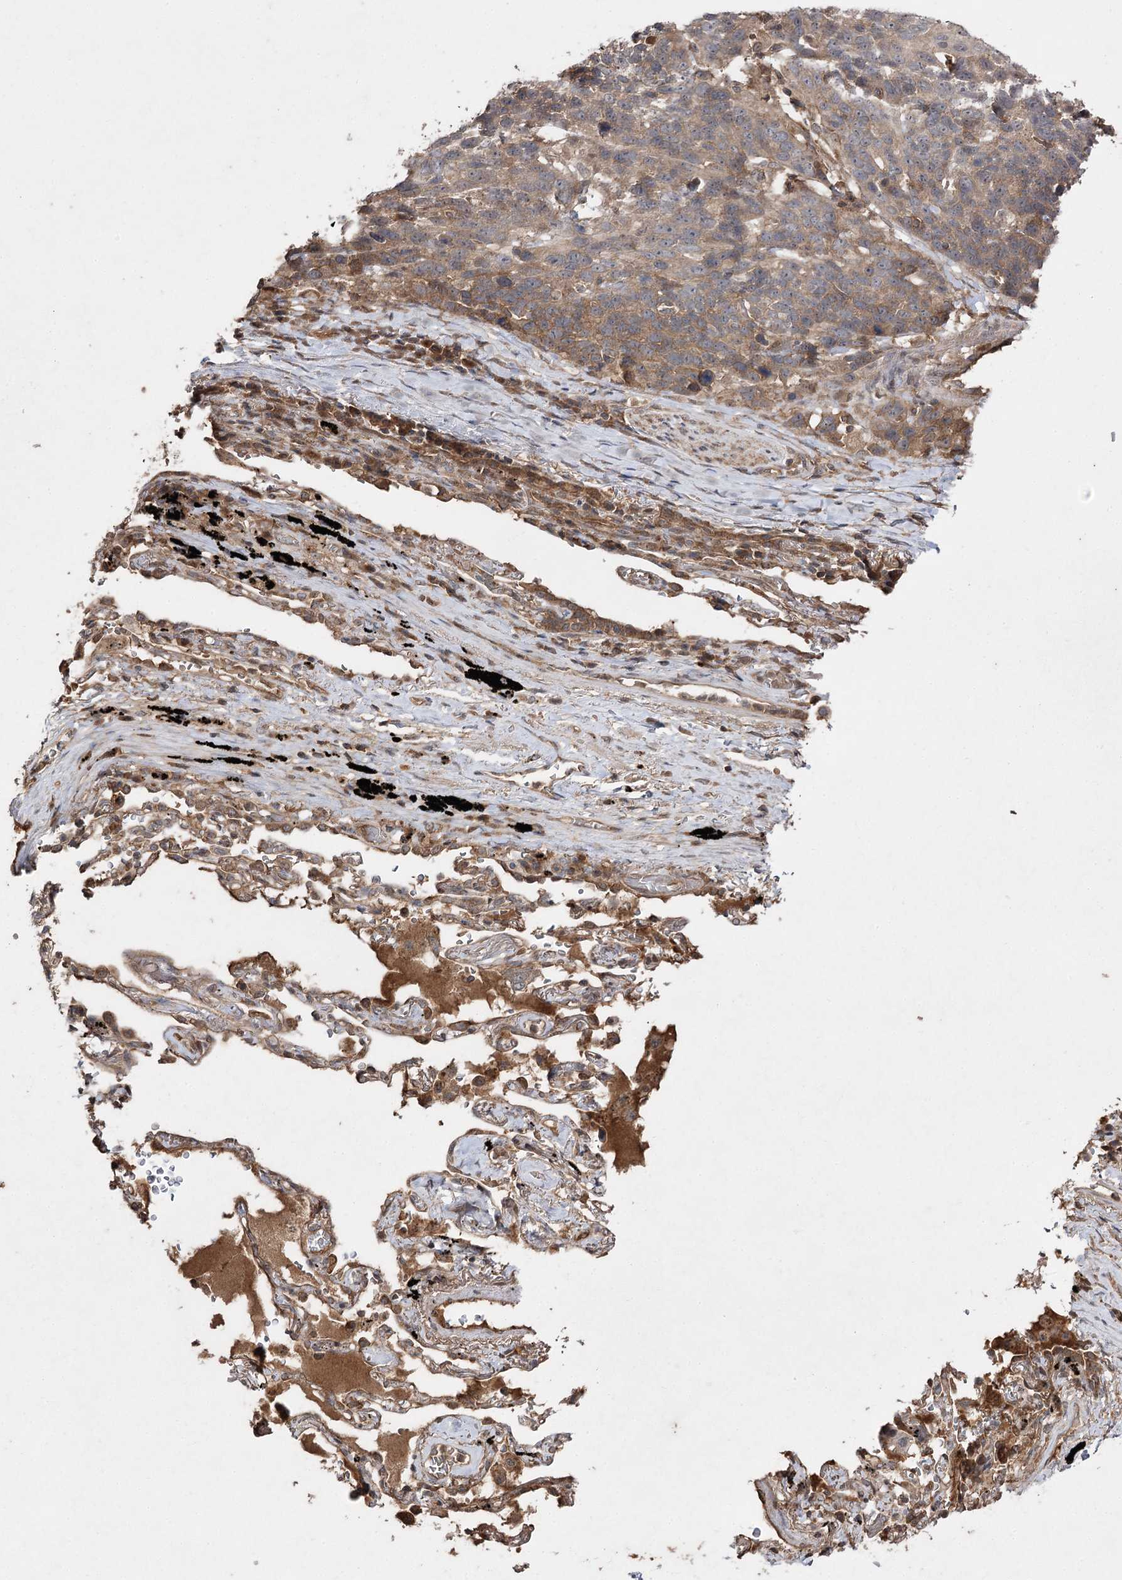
{"staining": {"intensity": "moderate", "quantity": "25%-75%", "location": "cytoplasmic/membranous"}, "tissue": "lung cancer", "cell_type": "Tumor cells", "image_type": "cancer", "snomed": [{"axis": "morphology", "description": "Squamous cell carcinoma, NOS"}, {"axis": "topography", "description": "Lung"}], "caption": "Protein staining of squamous cell carcinoma (lung) tissue exhibits moderate cytoplasmic/membranous staining in approximately 25%-75% of tumor cells.", "gene": "FANCL", "patient": {"sex": "male", "age": 66}}